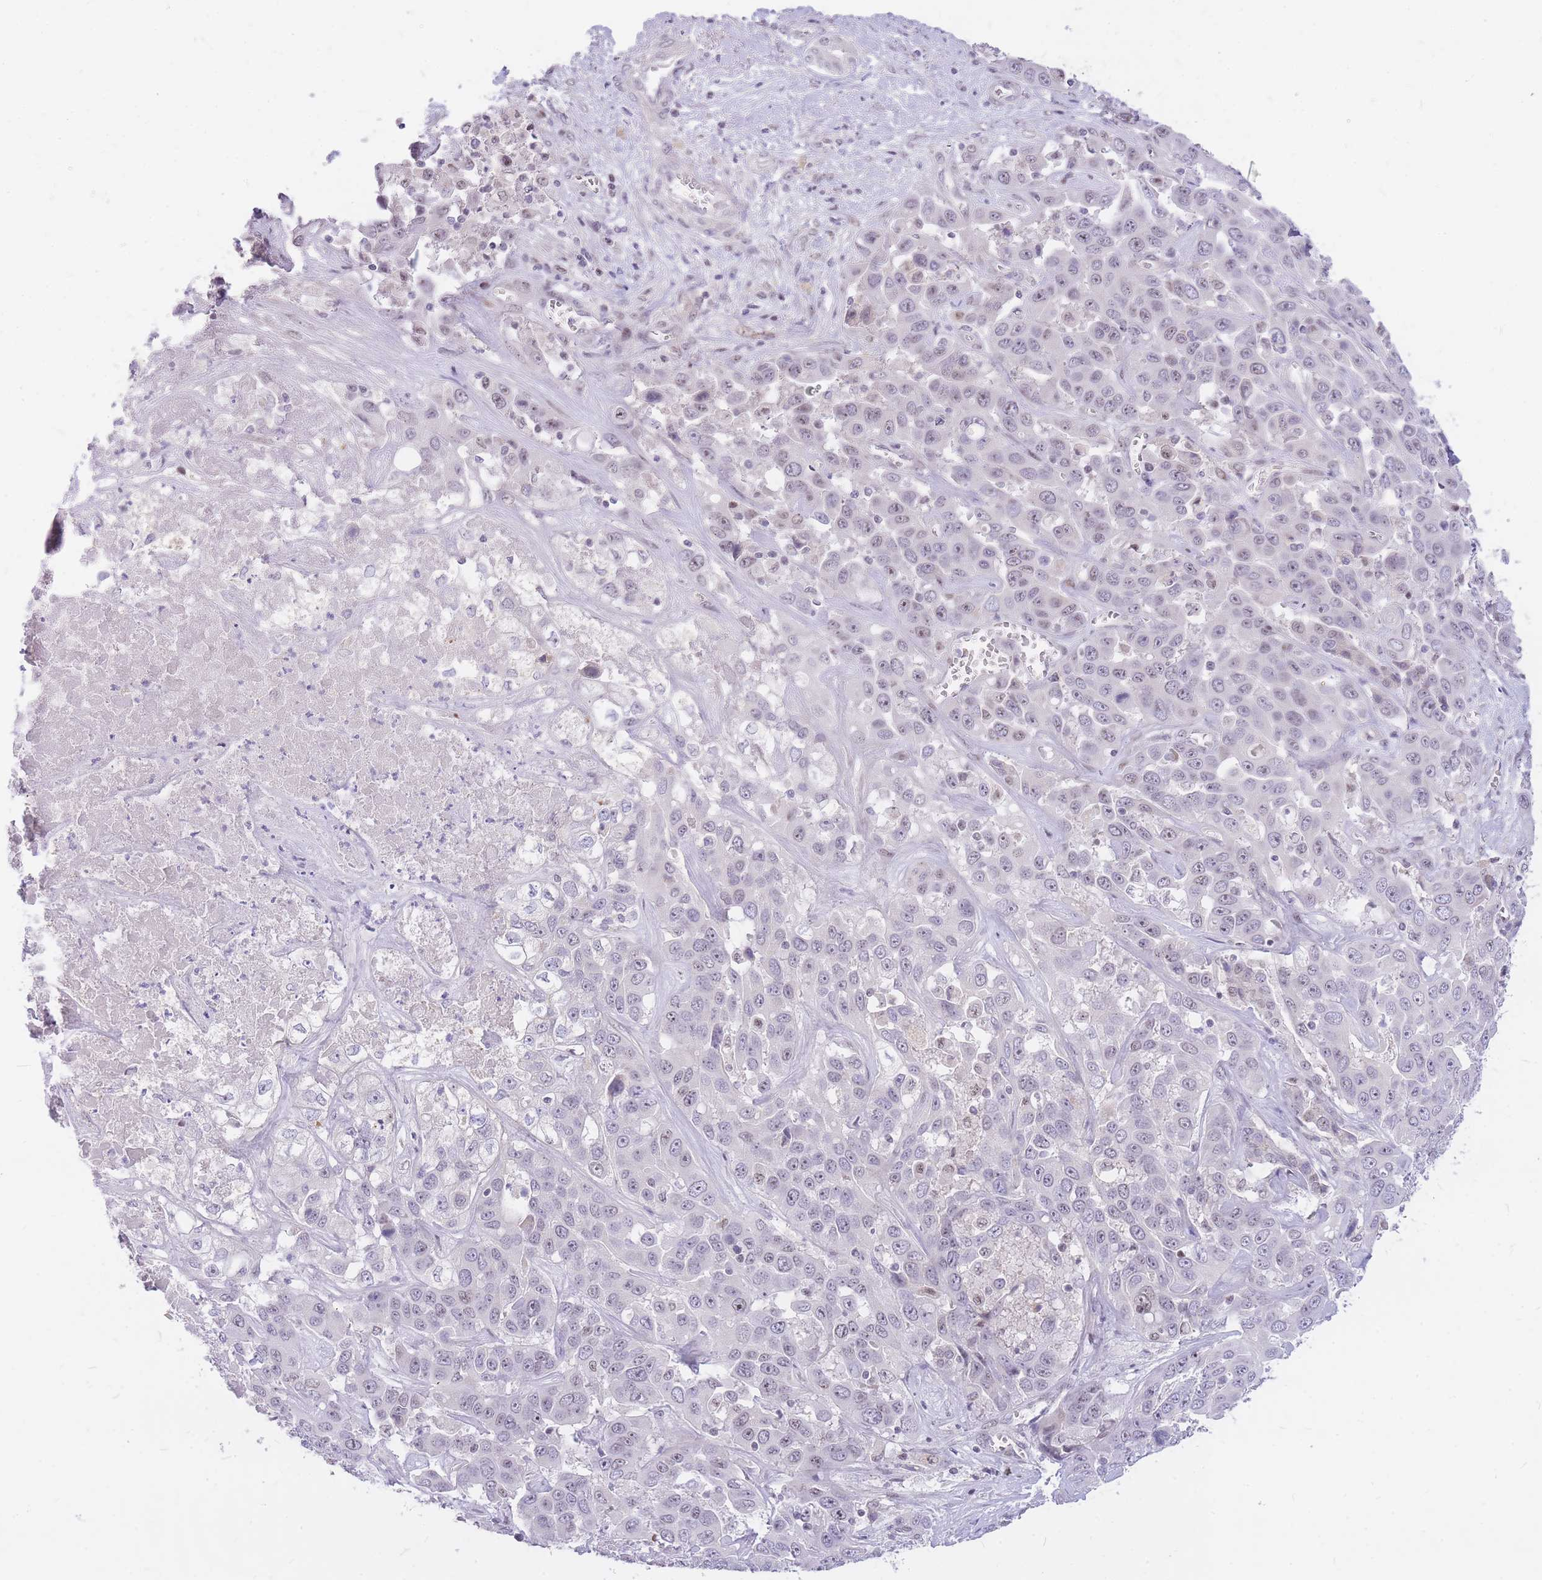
{"staining": {"intensity": "weak", "quantity": "<25%", "location": "nuclear"}, "tissue": "liver cancer", "cell_type": "Tumor cells", "image_type": "cancer", "snomed": [{"axis": "morphology", "description": "Cholangiocarcinoma"}, {"axis": "topography", "description": "Liver"}], "caption": "This is a histopathology image of immunohistochemistry staining of liver cancer (cholangiocarcinoma), which shows no staining in tumor cells. Nuclei are stained in blue.", "gene": "TLE2", "patient": {"sex": "female", "age": 52}}